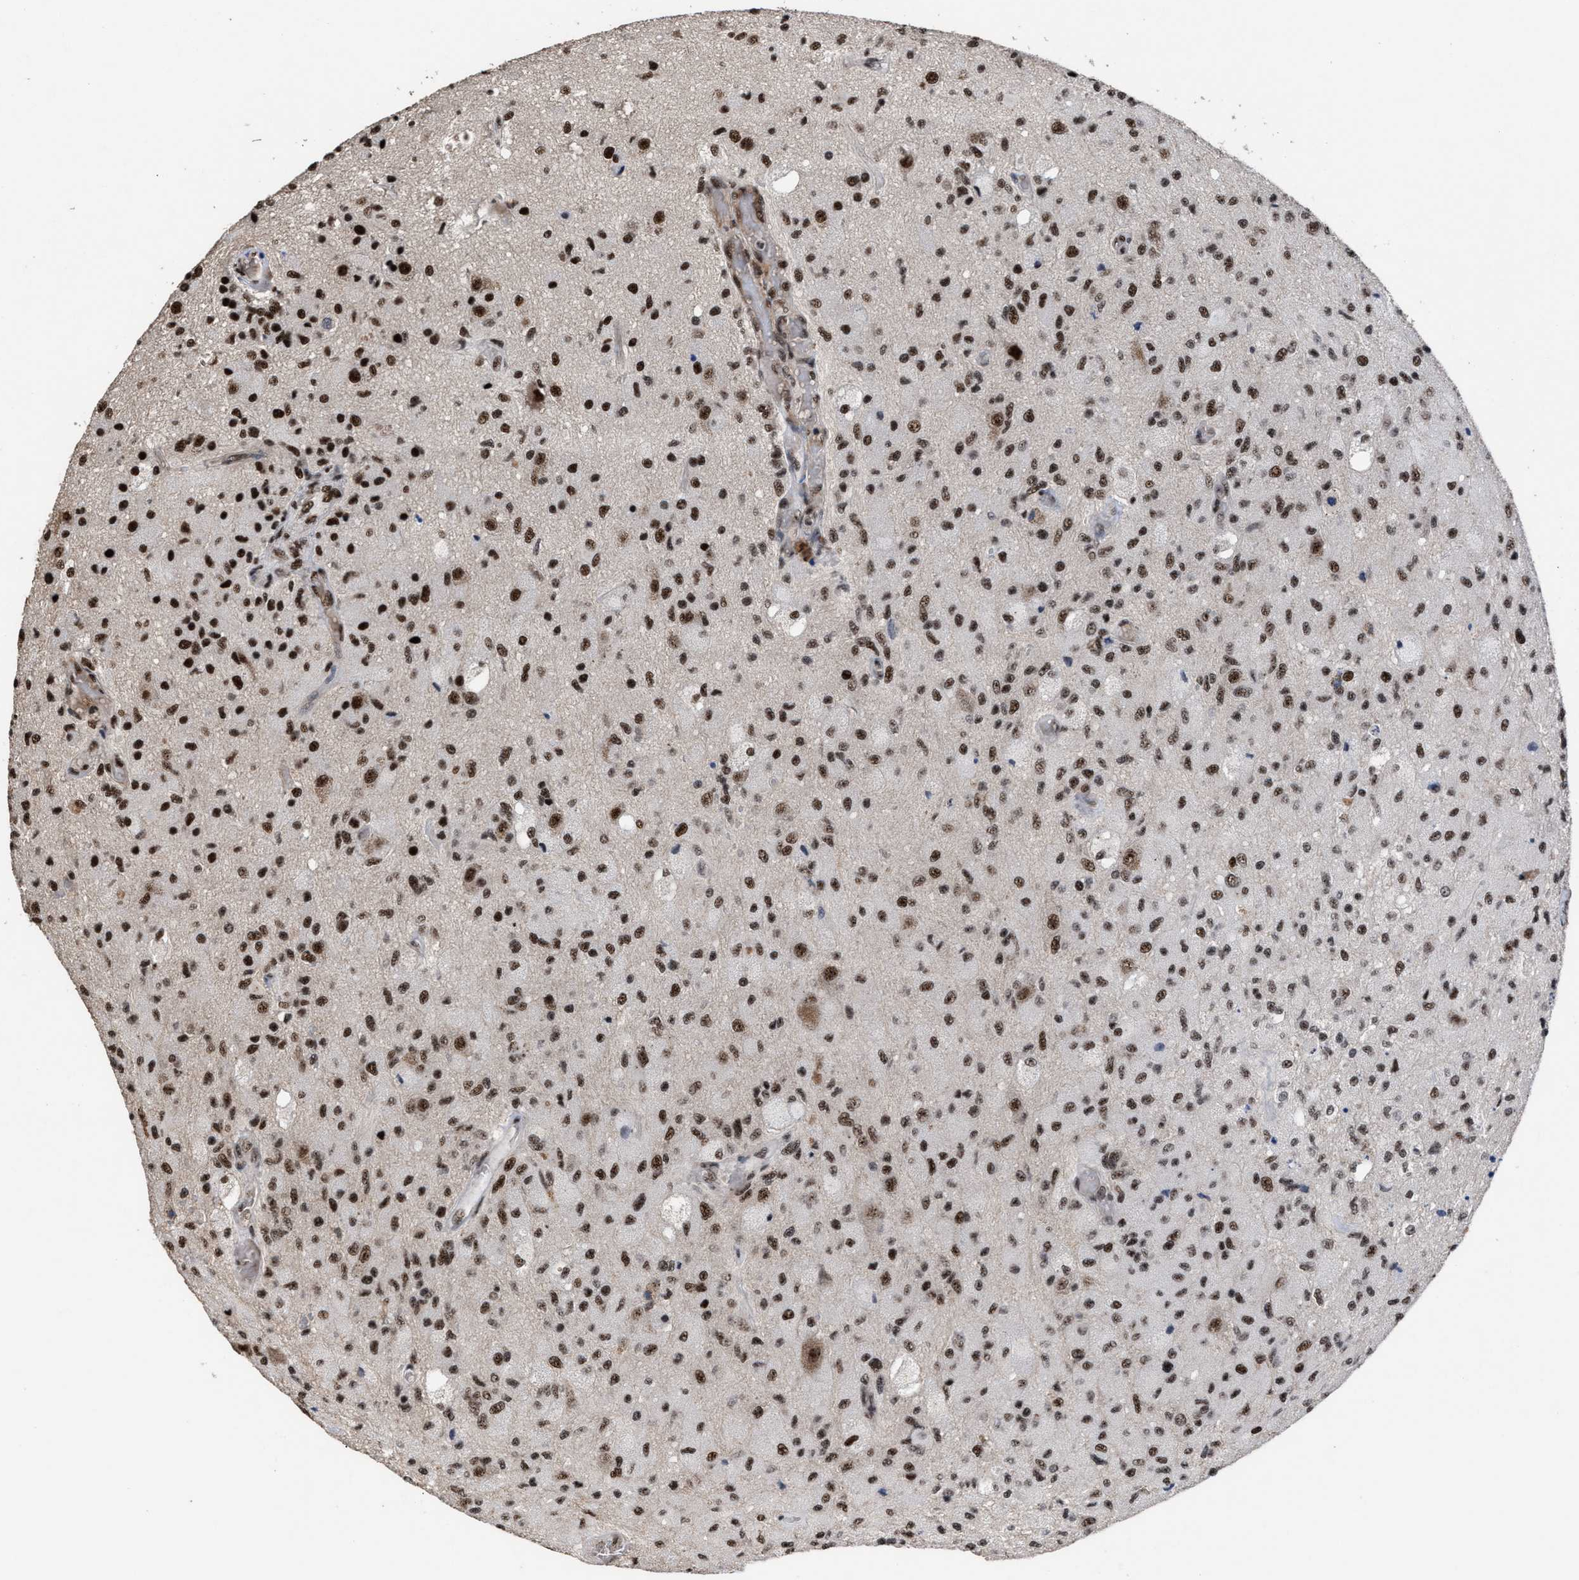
{"staining": {"intensity": "strong", "quantity": ">75%", "location": "nuclear"}, "tissue": "glioma", "cell_type": "Tumor cells", "image_type": "cancer", "snomed": [{"axis": "morphology", "description": "Normal tissue, NOS"}, {"axis": "morphology", "description": "Glioma, malignant, High grade"}, {"axis": "topography", "description": "Cerebral cortex"}], "caption": "This histopathology image shows glioma stained with immunohistochemistry to label a protein in brown. The nuclear of tumor cells show strong positivity for the protein. Nuclei are counter-stained blue.", "gene": "EIF4A3", "patient": {"sex": "male", "age": 77}}